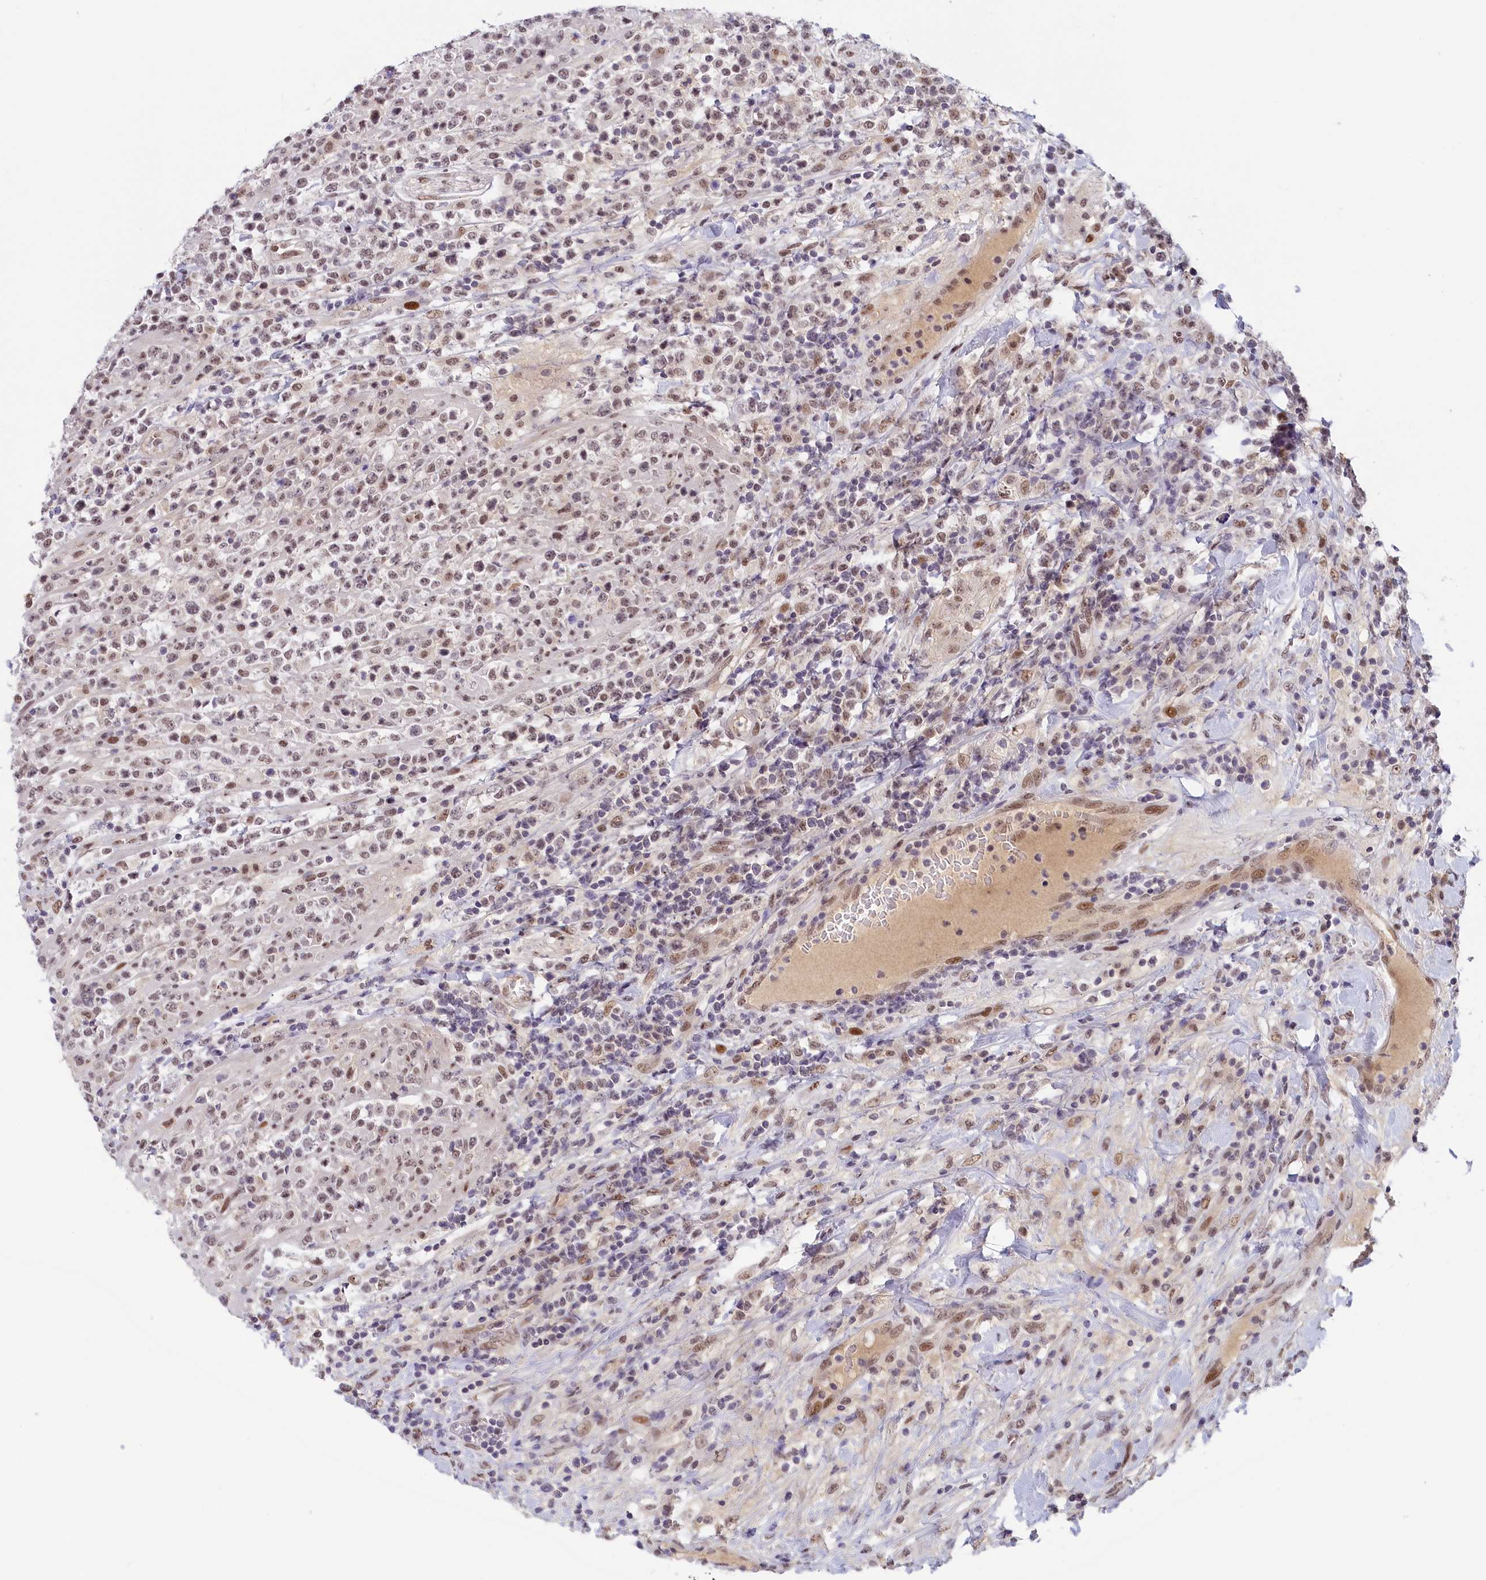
{"staining": {"intensity": "moderate", "quantity": ">75%", "location": "nuclear"}, "tissue": "lymphoma", "cell_type": "Tumor cells", "image_type": "cancer", "snomed": [{"axis": "morphology", "description": "Malignant lymphoma, non-Hodgkin's type, High grade"}, {"axis": "topography", "description": "Colon"}], "caption": "The immunohistochemical stain highlights moderate nuclear positivity in tumor cells of malignant lymphoma, non-Hodgkin's type (high-grade) tissue.", "gene": "SEC31B", "patient": {"sex": "female", "age": 53}}